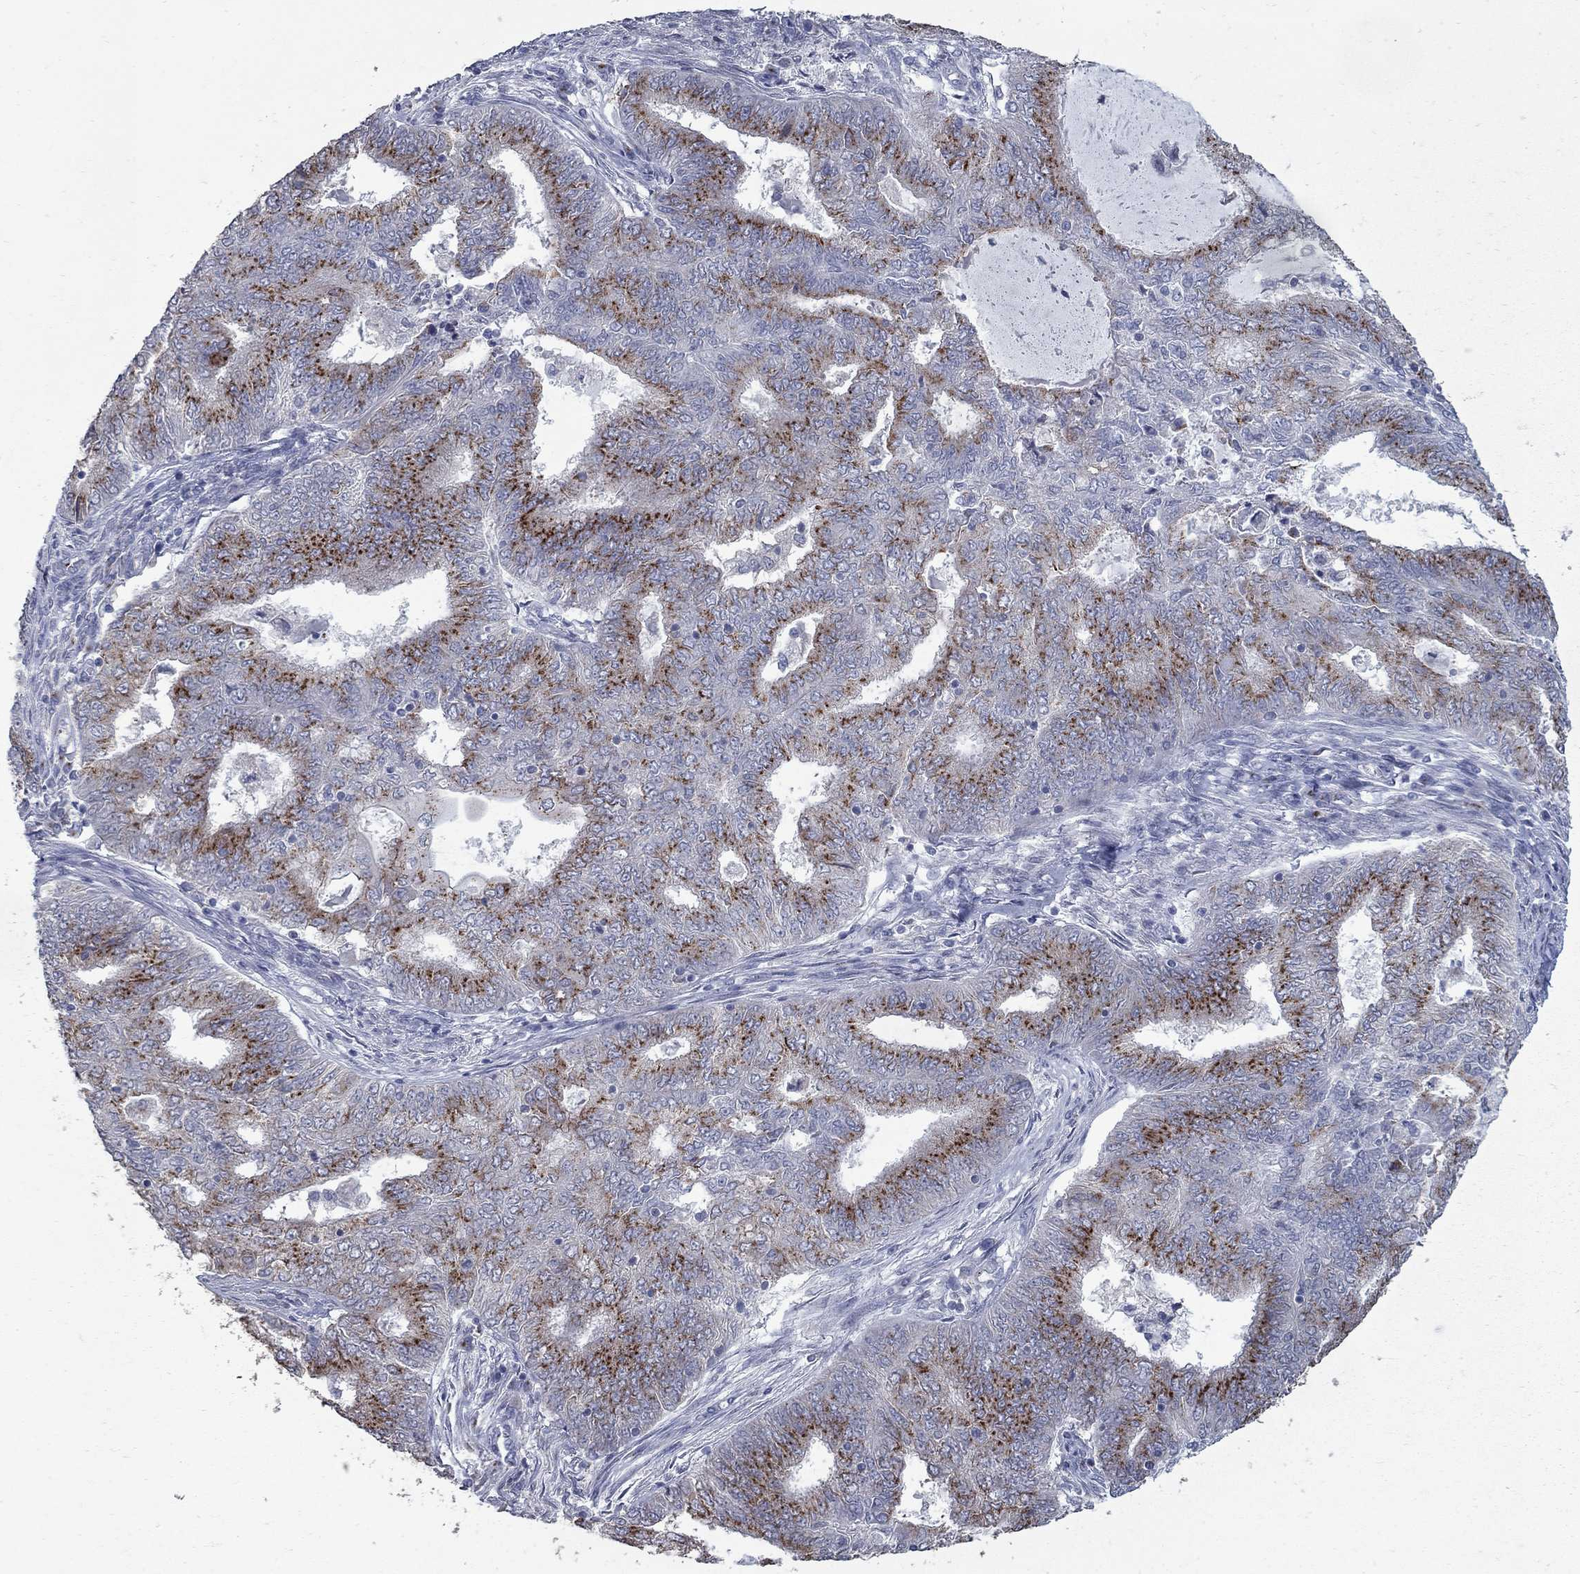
{"staining": {"intensity": "strong", "quantity": "25%-75%", "location": "cytoplasmic/membranous"}, "tissue": "endometrial cancer", "cell_type": "Tumor cells", "image_type": "cancer", "snomed": [{"axis": "morphology", "description": "Adenocarcinoma, NOS"}, {"axis": "topography", "description": "Endometrium"}], "caption": "Immunohistochemical staining of endometrial adenocarcinoma displays high levels of strong cytoplasmic/membranous staining in about 25%-75% of tumor cells.", "gene": "KIAA0319L", "patient": {"sex": "female", "age": 62}}